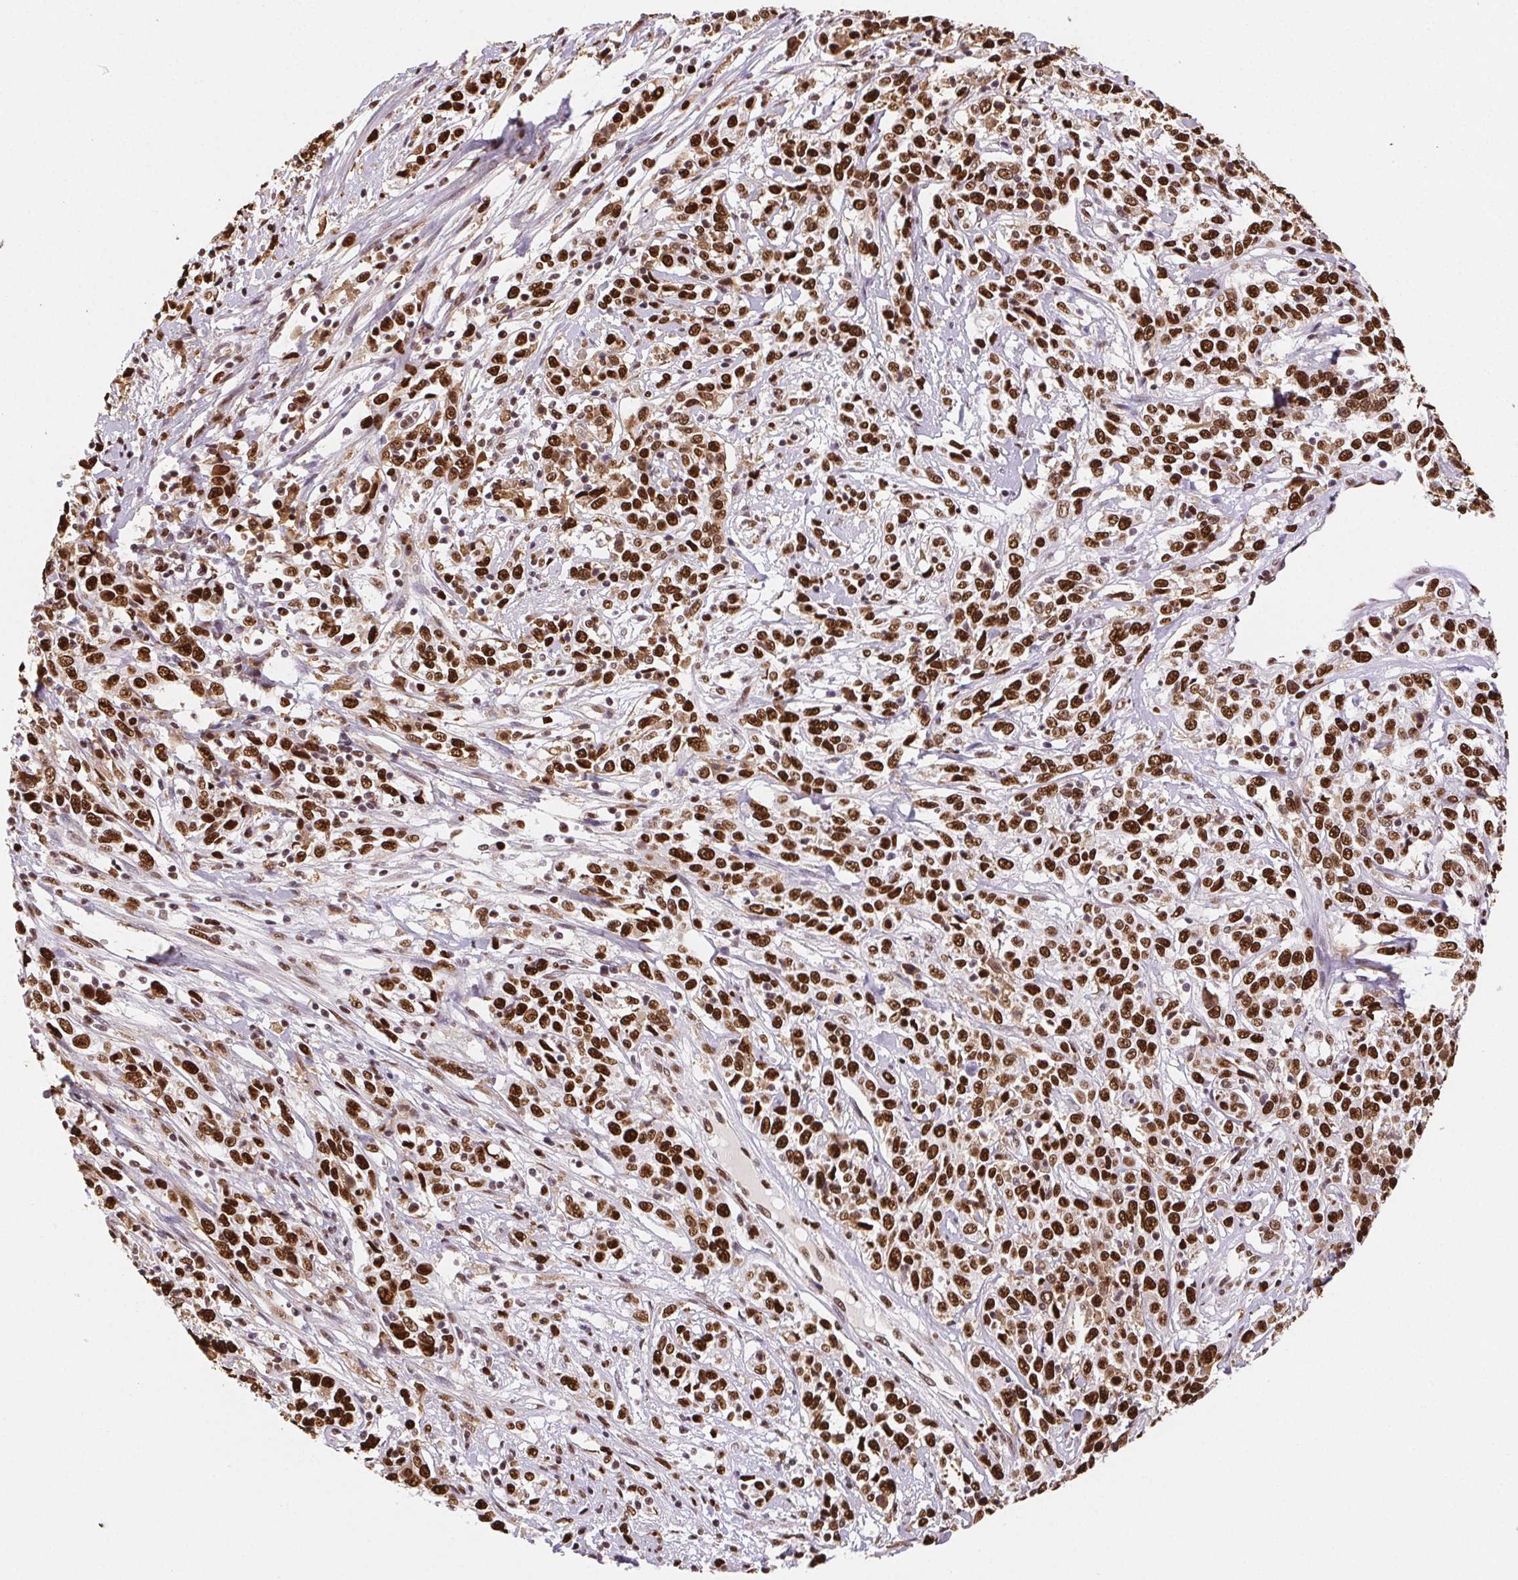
{"staining": {"intensity": "strong", "quantity": ">75%", "location": "nuclear"}, "tissue": "cervical cancer", "cell_type": "Tumor cells", "image_type": "cancer", "snomed": [{"axis": "morphology", "description": "Adenocarcinoma, NOS"}, {"axis": "topography", "description": "Cervix"}], "caption": "This is a micrograph of immunohistochemistry staining of cervical cancer (adenocarcinoma), which shows strong staining in the nuclear of tumor cells.", "gene": "SET", "patient": {"sex": "female", "age": 40}}